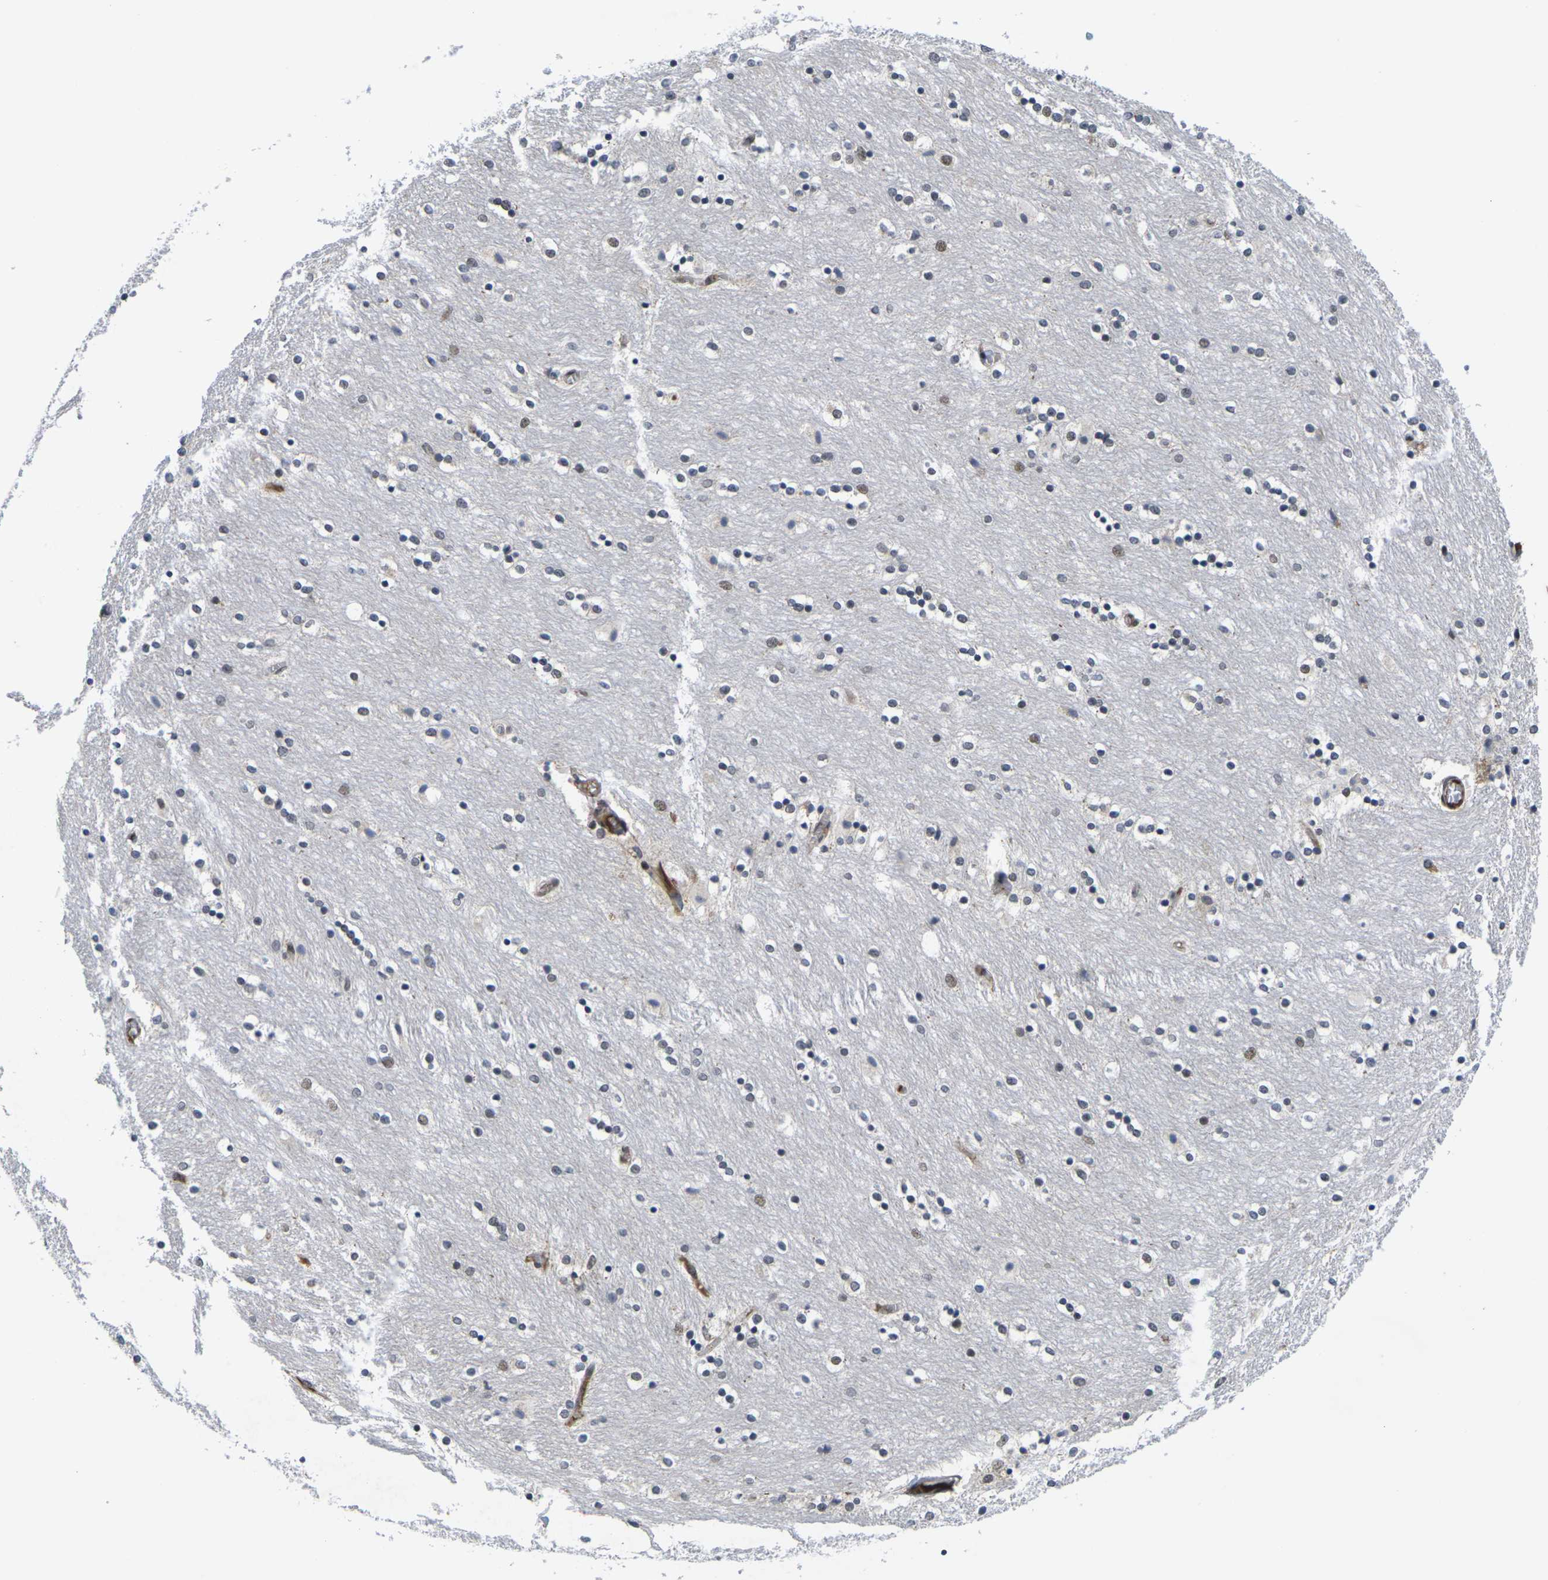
{"staining": {"intensity": "moderate", "quantity": "<25%", "location": "nuclear"}, "tissue": "caudate", "cell_type": "Glial cells", "image_type": "normal", "snomed": [{"axis": "morphology", "description": "Normal tissue, NOS"}, {"axis": "topography", "description": "Lateral ventricle wall"}], "caption": "The photomicrograph shows staining of benign caudate, revealing moderate nuclear protein staining (brown color) within glial cells. (brown staining indicates protein expression, while blue staining denotes nuclei).", "gene": "GTF2E1", "patient": {"sex": "female", "age": 54}}